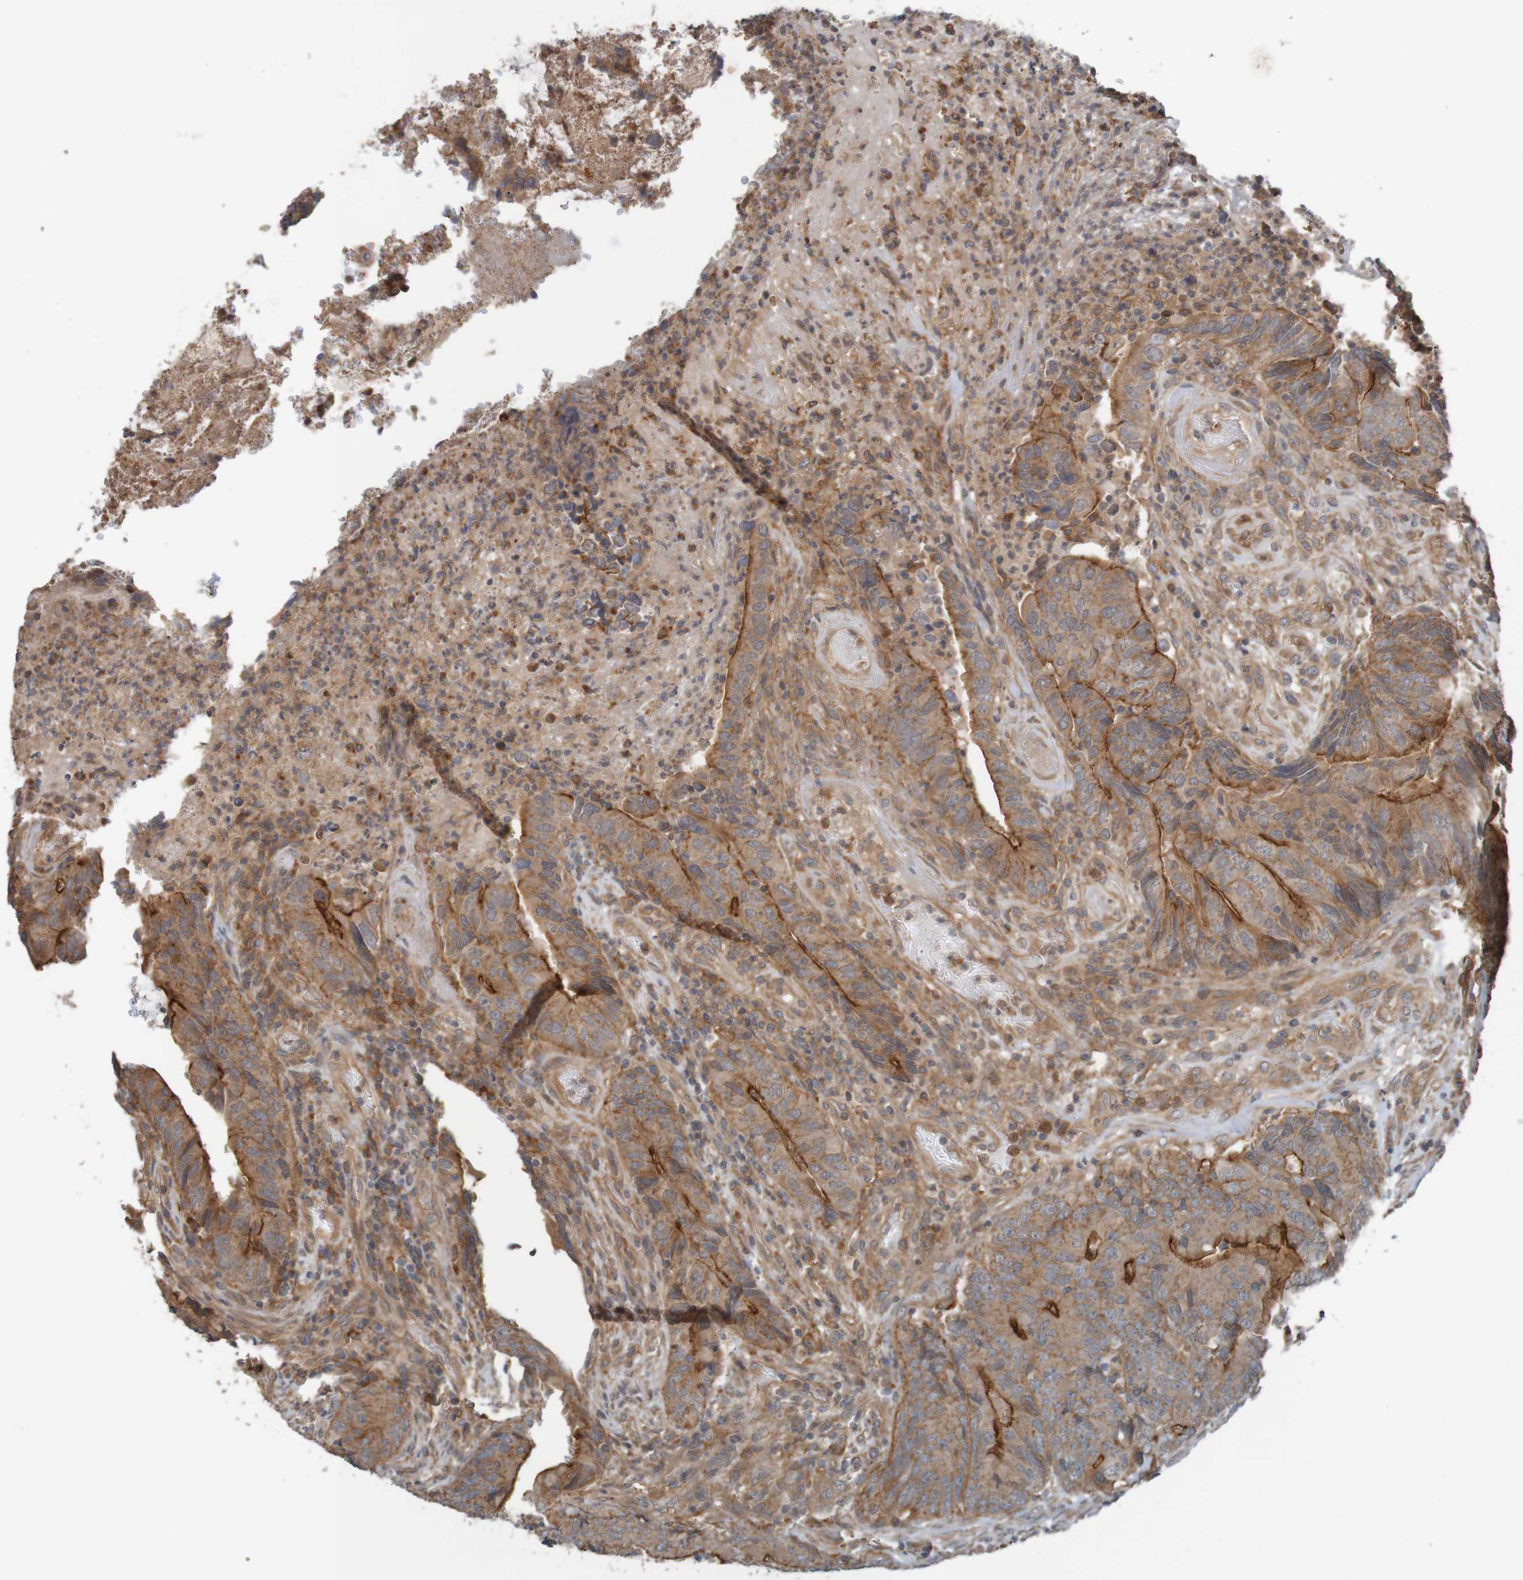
{"staining": {"intensity": "moderate", "quantity": ">75%", "location": "cytoplasmic/membranous"}, "tissue": "colorectal cancer", "cell_type": "Tumor cells", "image_type": "cancer", "snomed": [{"axis": "morphology", "description": "Normal tissue, NOS"}, {"axis": "morphology", "description": "Adenocarcinoma, NOS"}, {"axis": "topography", "description": "Colon"}], "caption": "Immunohistochemical staining of colorectal adenocarcinoma demonstrates medium levels of moderate cytoplasmic/membranous expression in approximately >75% of tumor cells. Using DAB (3,3'-diaminobenzidine) (brown) and hematoxylin (blue) stains, captured at high magnification using brightfield microscopy.", "gene": "ARHGEF11", "patient": {"sex": "male", "age": 56}}